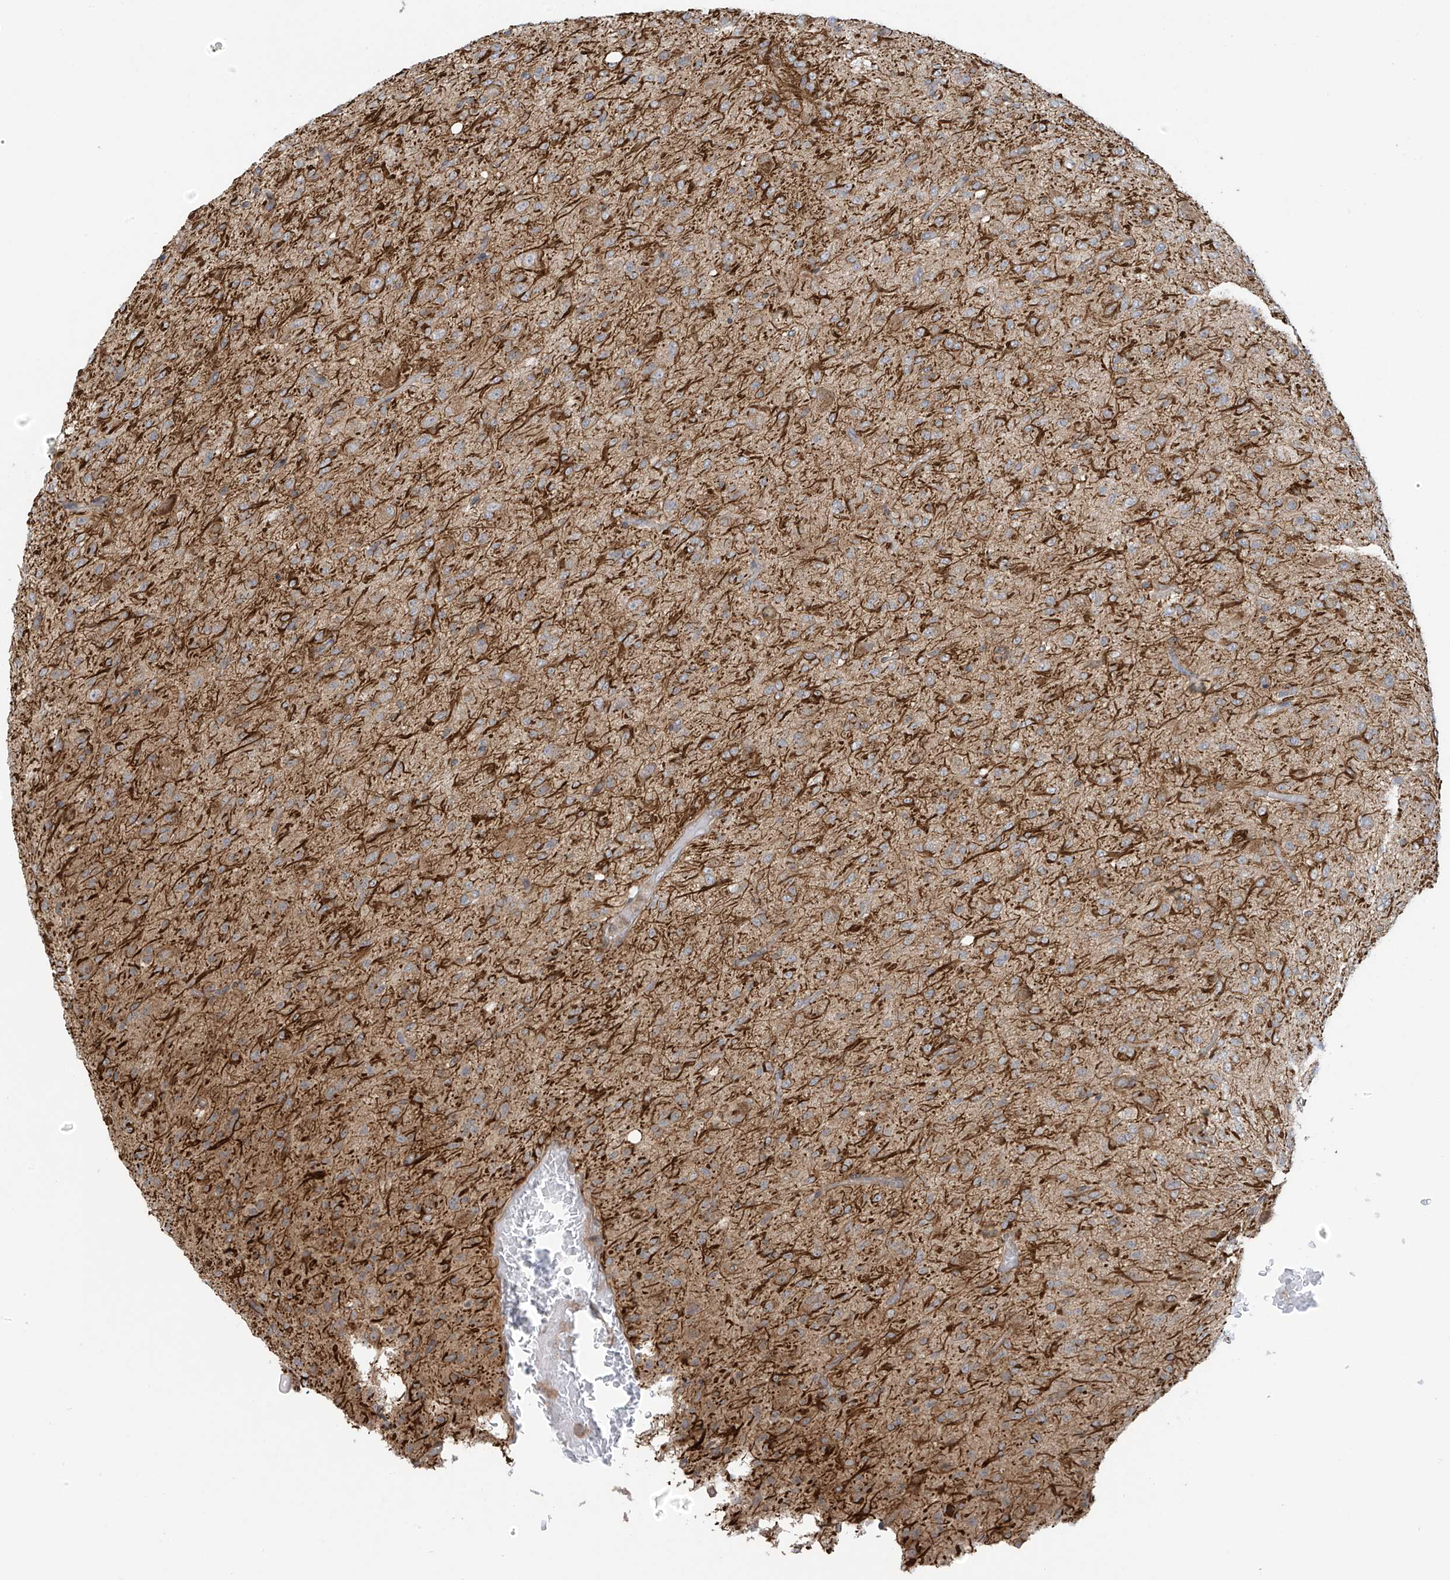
{"staining": {"intensity": "moderate", "quantity": "<25%", "location": "cytoplasmic/membranous"}, "tissue": "glioma", "cell_type": "Tumor cells", "image_type": "cancer", "snomed": [{"axis": "morphology", "description": "Glioma, malignant, High grade"}, {"axis": "topography", "description": "Brain"}], "caption": "This histopathology image displays immunohistochemistry staining of human malignant high-grade glioma, with low moderate cytoplasmic/membranous staining in about <25% of tumor cells.", "gene": "HDDC2", "patient": {"sex": "female", "age": 59}}